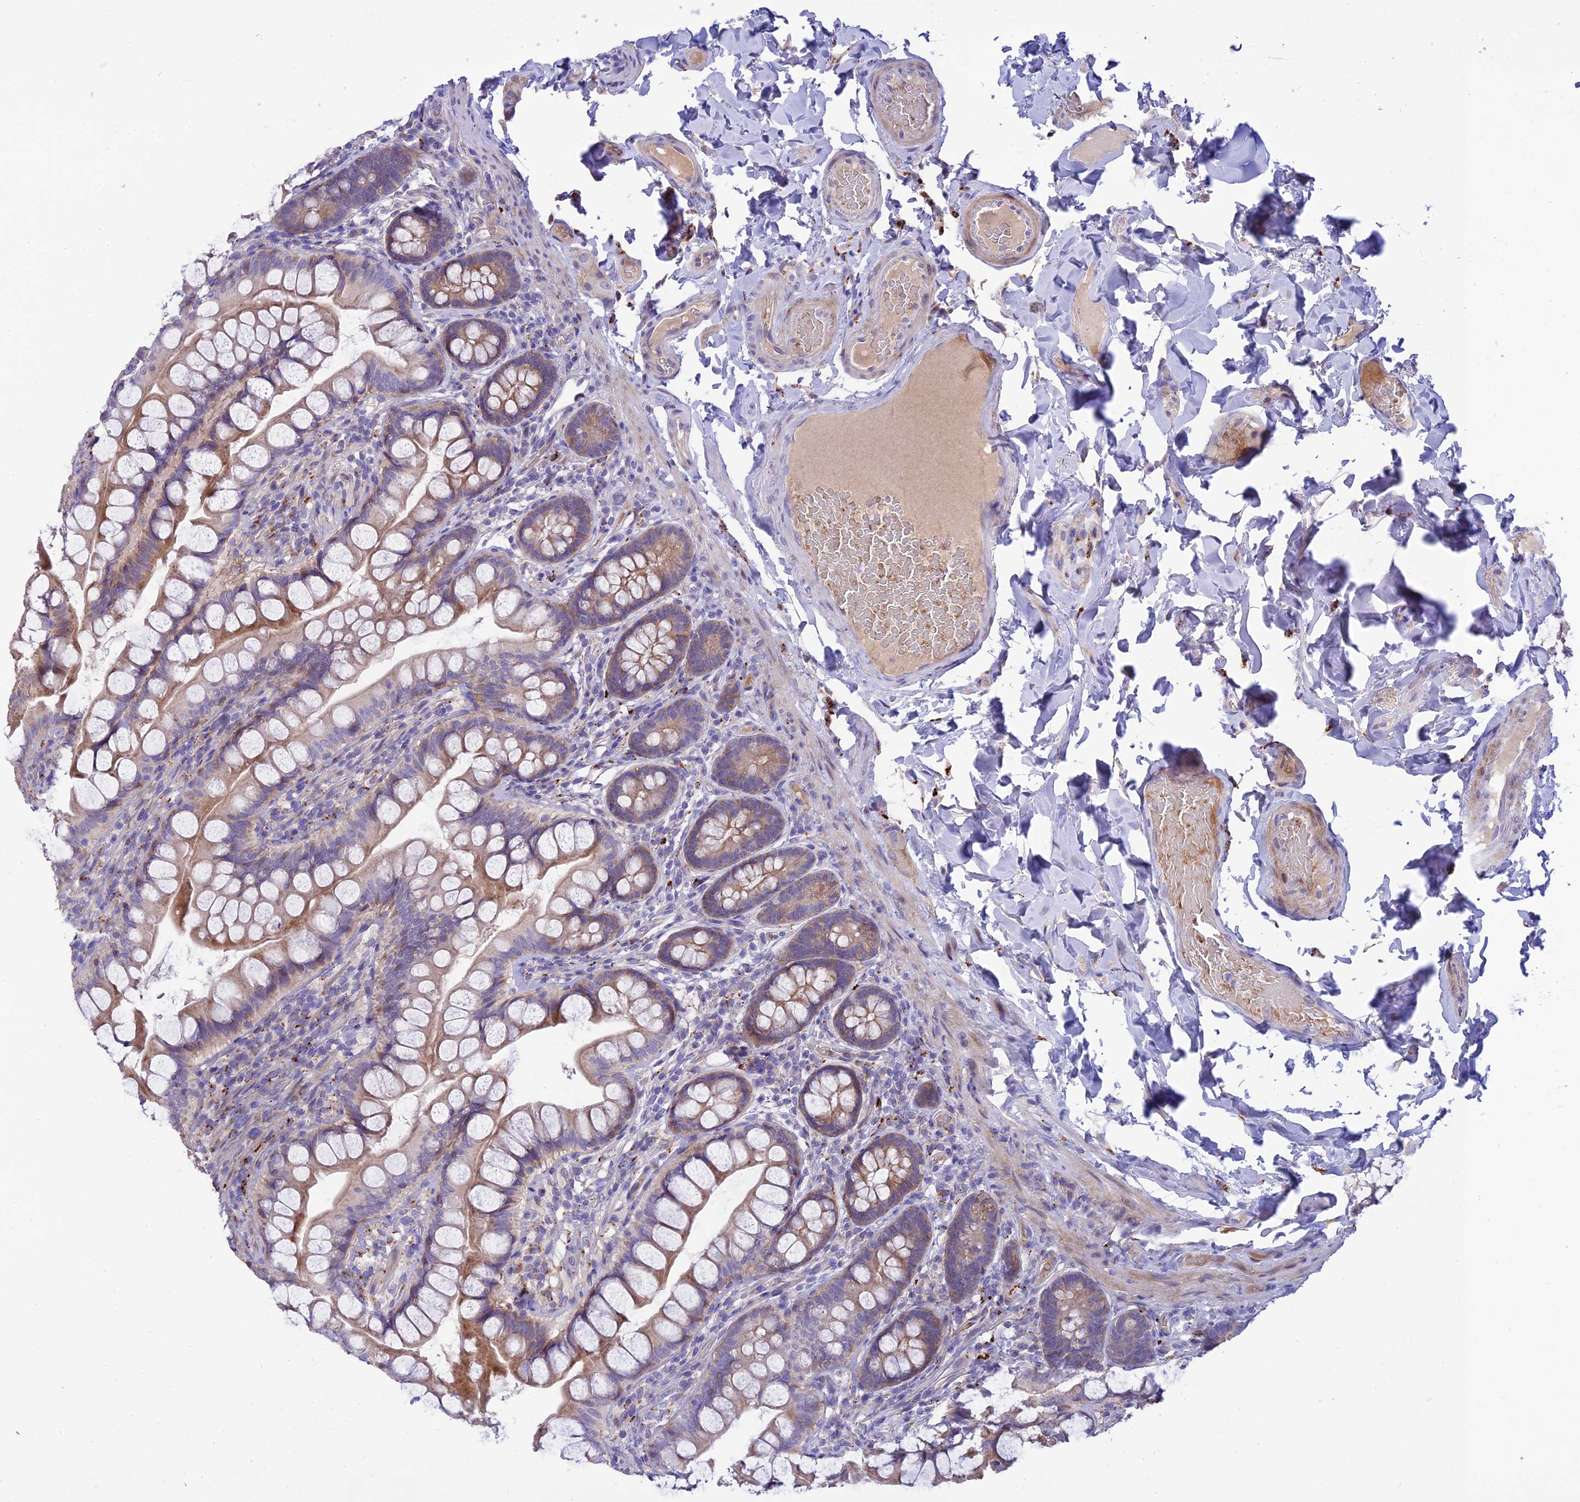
{"staining": {"intensity": "moderate", "quantity": "25%-75%", "location": "cytoplasmic/membranous"}, "tissue": "small intestine", "cell_type": "Glandular cells", "image_type": "normal", "snomed": [{"axis": "morphology", "description": "Normal tissue, NOS"}, {"axis": "topography", "description": "Small intestine"}], "caption": "Immunohistochemical staining of benign human small intestine displays moderate cytoplasmic/membranous protein staining in approximately 25%-75% of glandular cells. (brown staining indicates protein expression, while blue staining denotes nuclei).", "gene": "CCDC157", "patient": {"sex": "male", "age": 70}}